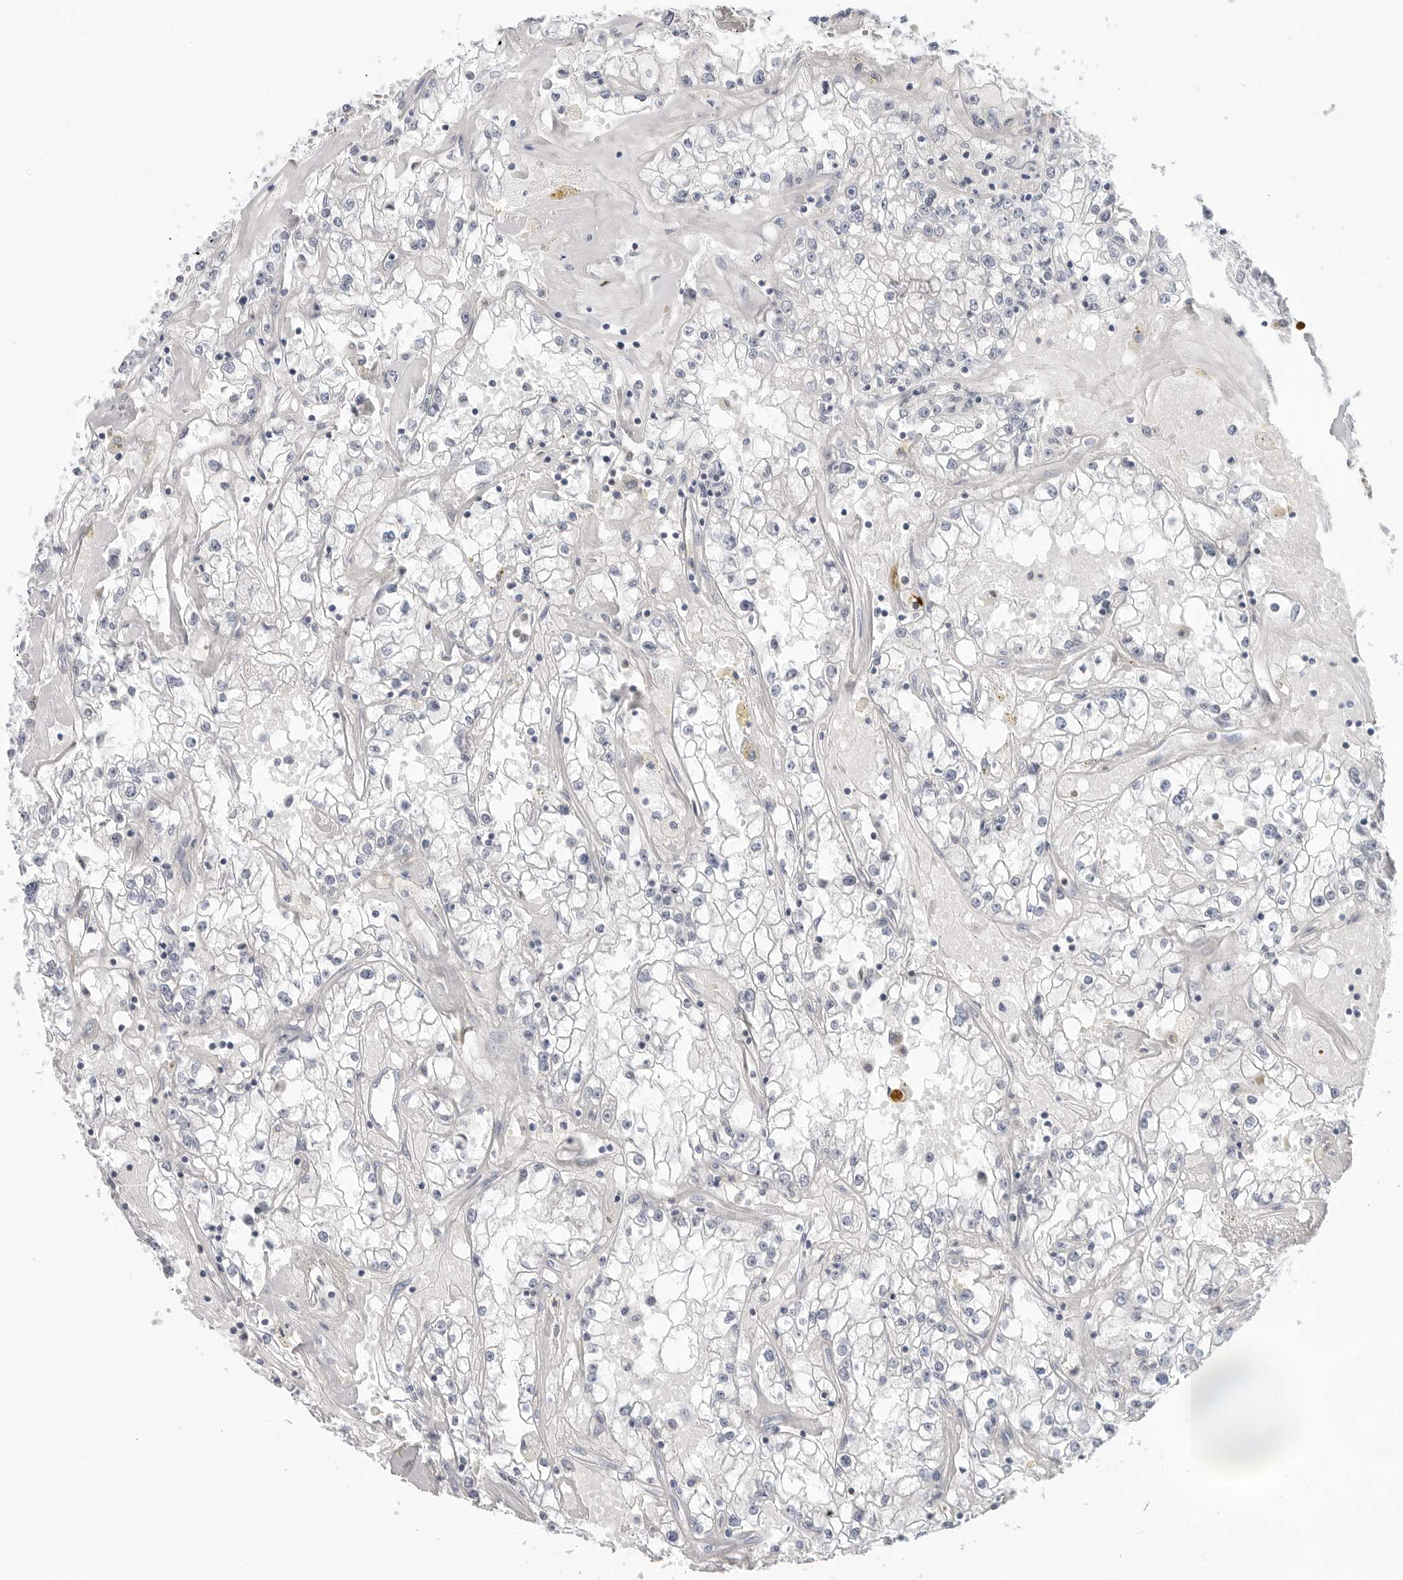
{"staining": {"intensity": "negative", "quantity": "none", "location": "none"}, "tissue": "renal cancer", "cell_type": "Tumor cells", "image_type": "cancer", "snomed": [{"axis": "morphology", "description": "Adenocarcinoma, NOS"}, {"axis": "topography", "description": "Kidney"}], "caption": "DAB immunohistochemical staining of human renal cancer shows no significant positivity in tumor cells.", "gene": "STXBP3", "patient": {"sex": "male", "age": 56}}